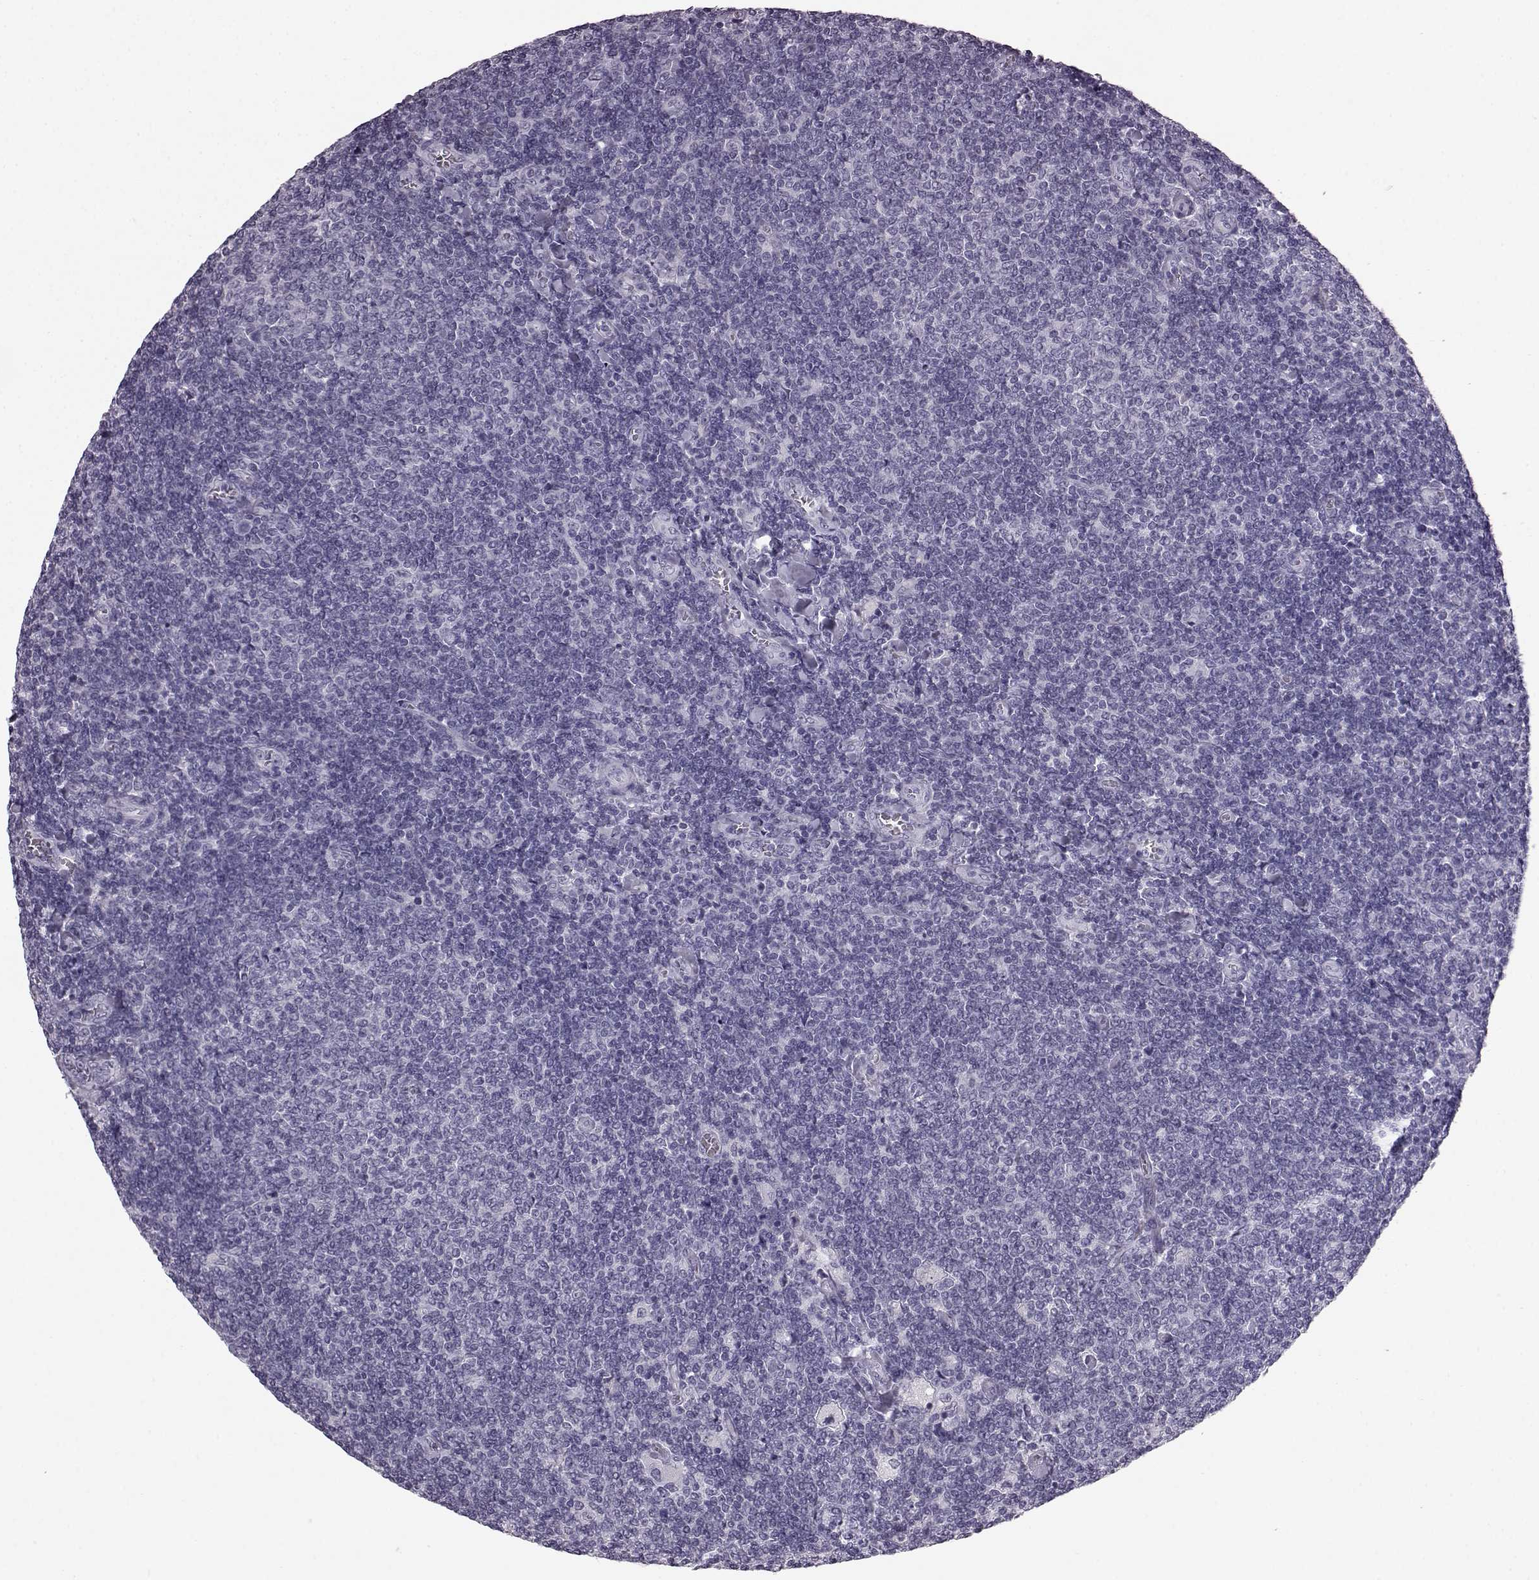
{"staining": {"intensity": "negative", "quantity": "none", "location": "none"}, "tissue": "lymphoma", "cell_type": "Tumor cells", "image_type": "cancer", "snomed": [{"axis": "morphology", "description": "Malignant lymphoma, non-Hodgkin's type, Low grade"}, {"axis": "topography", "description": "Lymph node"}], "caption": "An image of human lymphoma is negative for staining in tumor cells.", "gene": "AIPL1", "patient": {"sex": "male", "age": 52}}